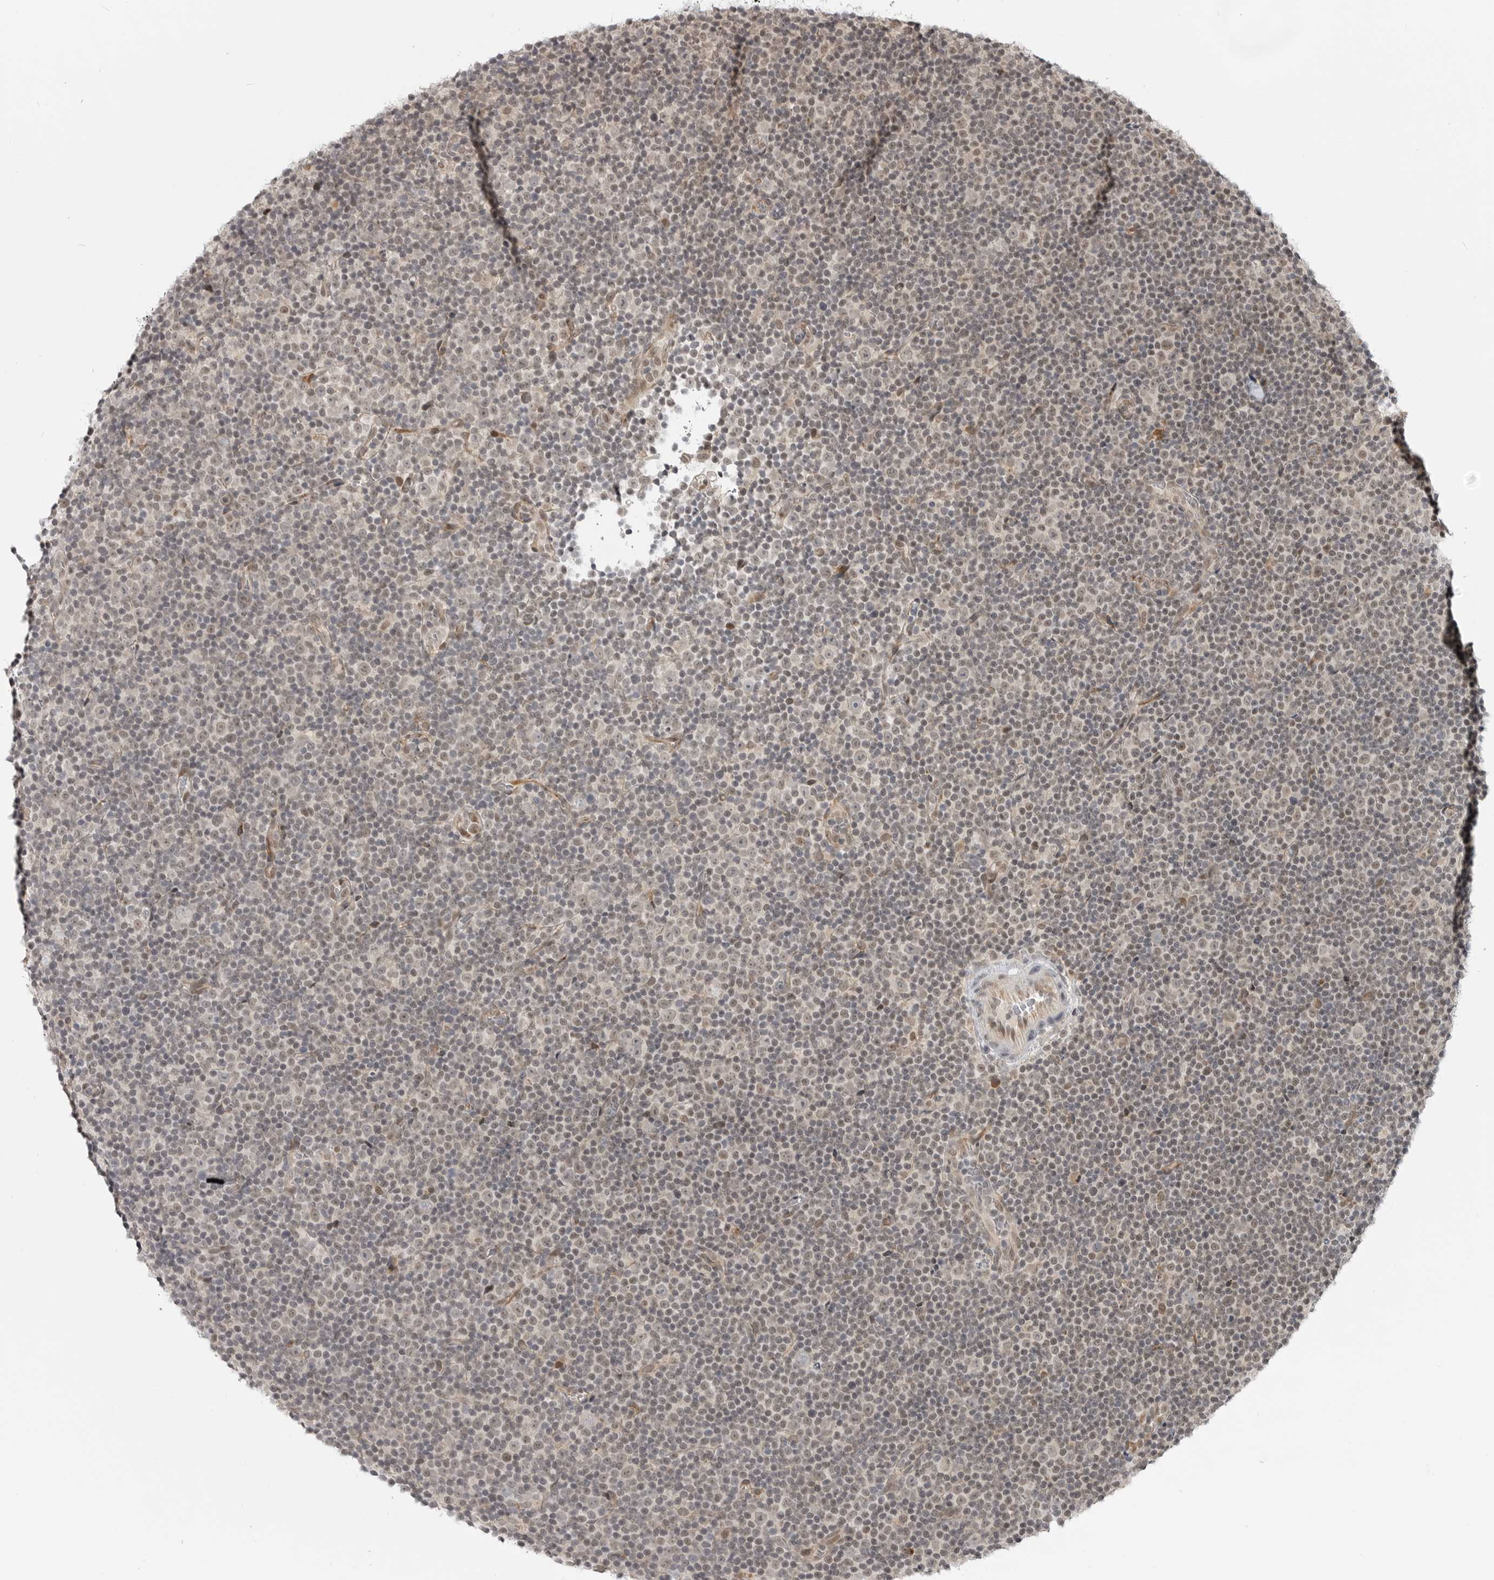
{"staining": {"intensity": "weak", "quantity": "25%-75%", "location": "nuclear"}, "tissue": "lymphoma", "cell_type": "Tumor cells", "image_type": "cancer", "snomed": [{"axis": "morphology", "description": "Malignant lymphoma, non-Hodgkin's type, Low grade"}, {"axis": "topography", "description": "Lymph node"}], "caption": "A low amount of weak nuclear expression is present in about 25%-75% of tumor cells in malignant lymphoma, non-Hodgkin's type (low-grade) tissue.", "gene": "CEP295NL", "patient": {"sex": "female", "age": 67}}